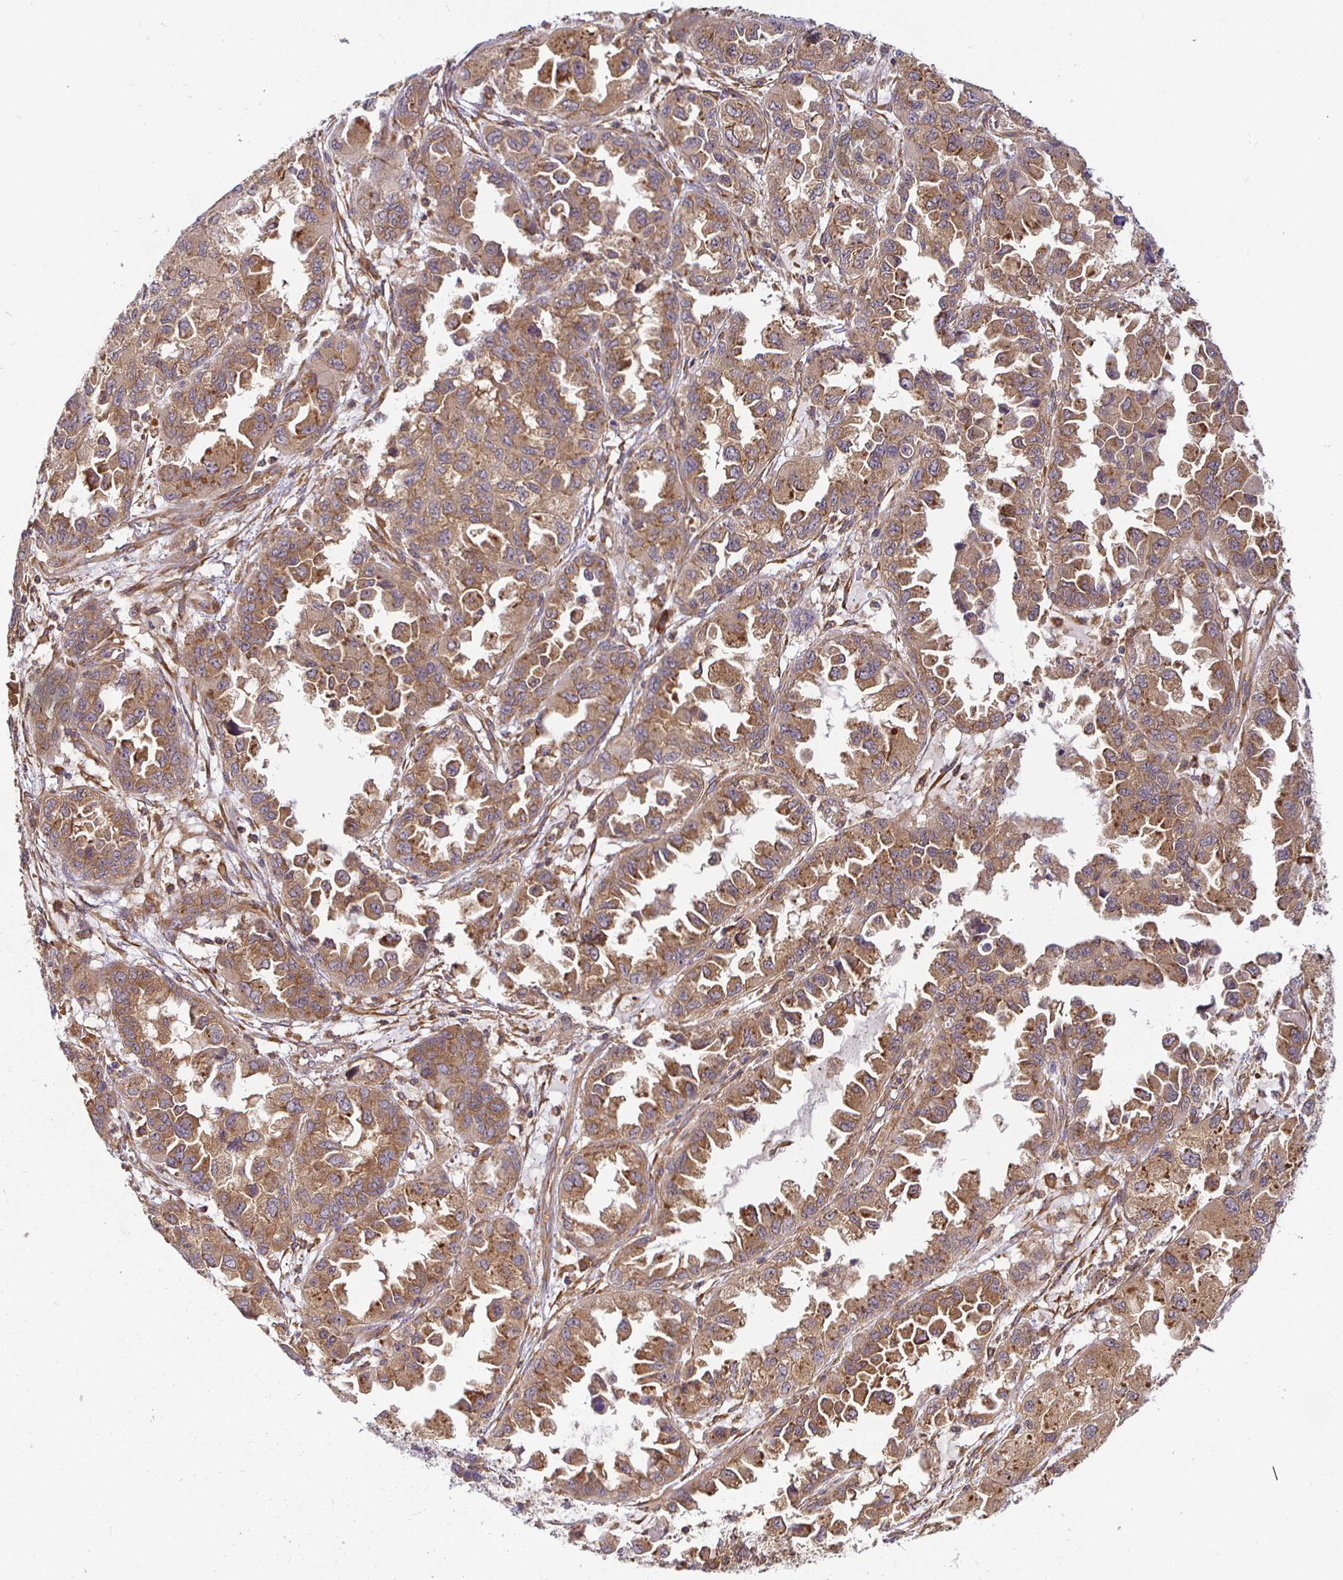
{"staining": {"intensity": "moderate", "quantity": ">75%", "location": "cytoplasmic/membranous"}, "tissue": "ovarian cancer", "cell_type": "Tumor cells", "image_type": "cancer", "snomed": [{"axis": "morphology", "description": "Cystadenocarcinoma, serous, NOS"}, {"axis": "topography", "description": "Ovary"}], "caption": "The image reveals immunohistochemical staining of ovarian cancer (serous cystadenocarcinoma). There is moderate cytoplasmic/membranous staining is identified in about >75% of tumor cells.", "gene": "IRAK1", "patient": {"sex": "female", "age": 84}}